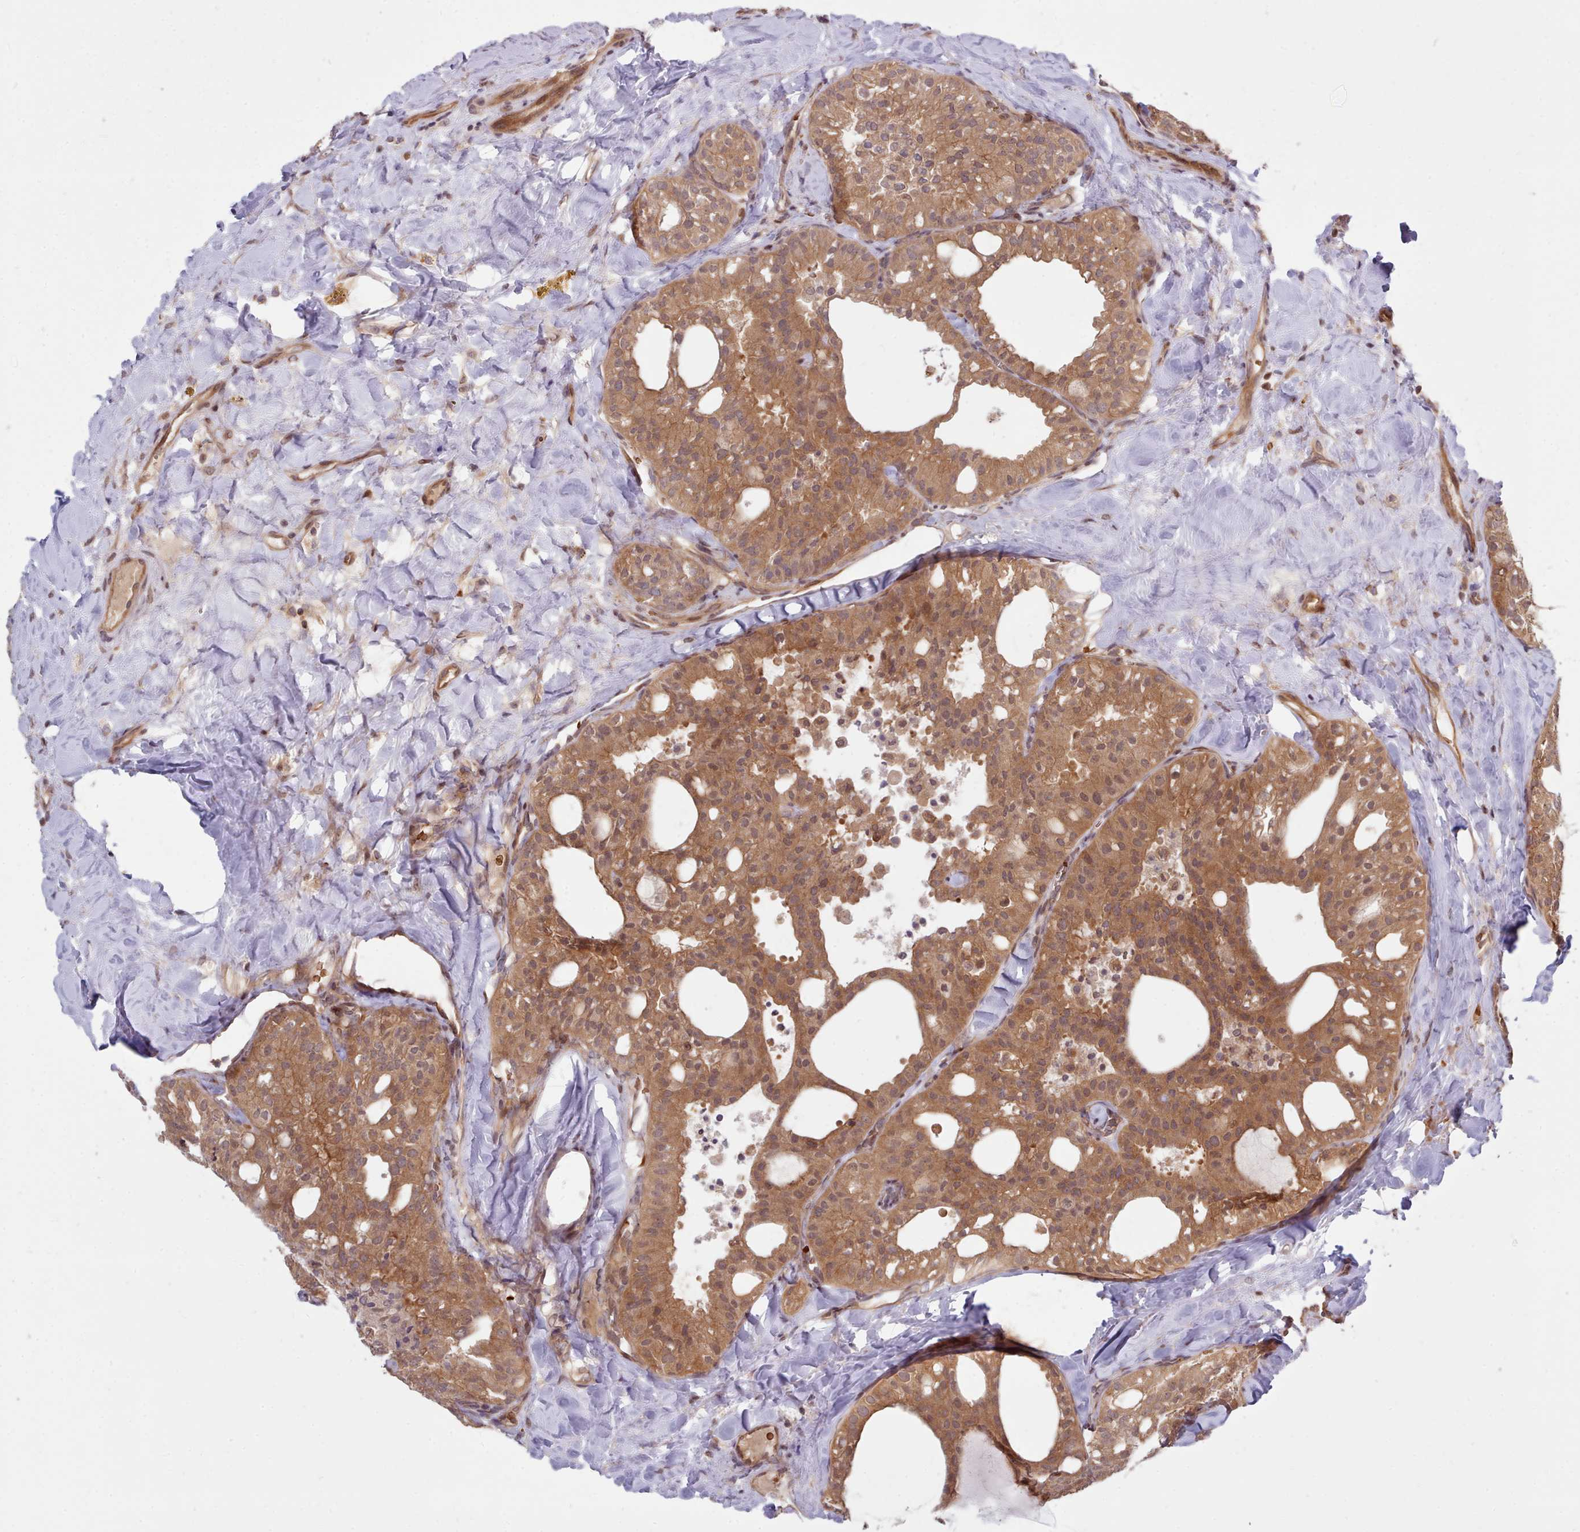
{"staining": {"intensity": "moderate", "quantity": ">75%", "location": "cytoplasmic/membranous"}, "tissue": "thyroid cancer", "cell_type": "Tumor cells", "image_type": "cancer", "snomed": [{"axis": "morphology", "description": "Follicular adenoma carcinoma, NOS"}, {"axis": "topography", "description": "Thyroid gland"}], "caption": "This micrograph exhibits immunohistochemistry staining of follicular adenoma carcinoma (thyroid), with medium moderate cytoplasmic/membranous staining in about >75% of tumor cells.", "gene": "UBE2G1", "patient": {"sex": "male", "age": 75}}